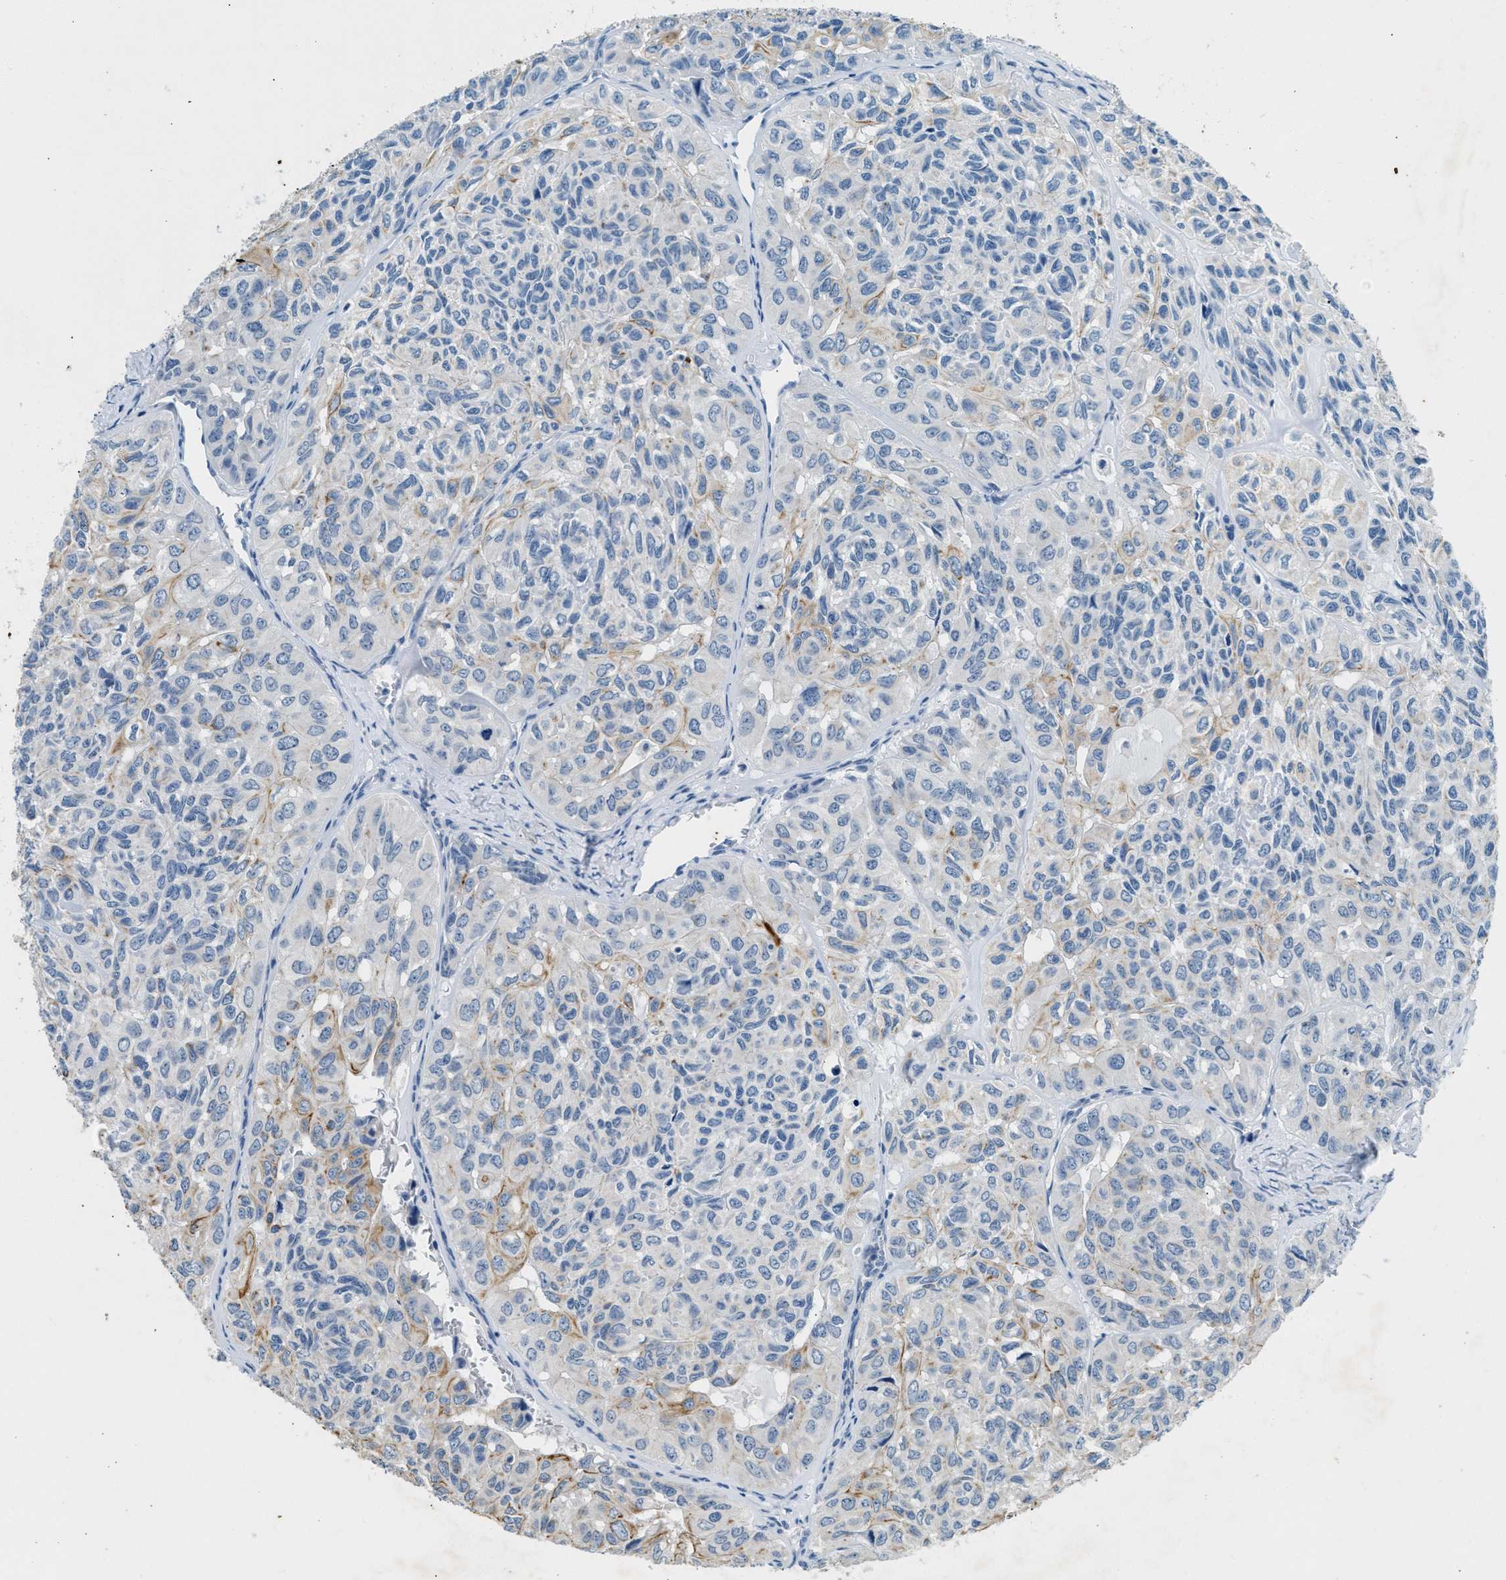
{"staining": {"intensity": "weak", "quantity": "25%-75%", "location": "cytoplasmic/membranous"}, "tissue": "head and neck cancer", "cell_type": "Tumor cells", "image_type": "cancer", "snomed": [{"axis": "morphology", "description": "Adenocarcinoma, NOS"}, {"axis": "topography", "description": "Salivary gland, NOS"}, {"axis": "topography", "description": "Head-Neck"}], "caption": "There is low levels of weak cytoplasmic/membranous staining in tumor cells of head and neck adenocarcinoma, as demonstrated by immunohistochemical staining (brown color).", "gene": "CFAP20", "patient": {"sex": "female", "age": 76}}